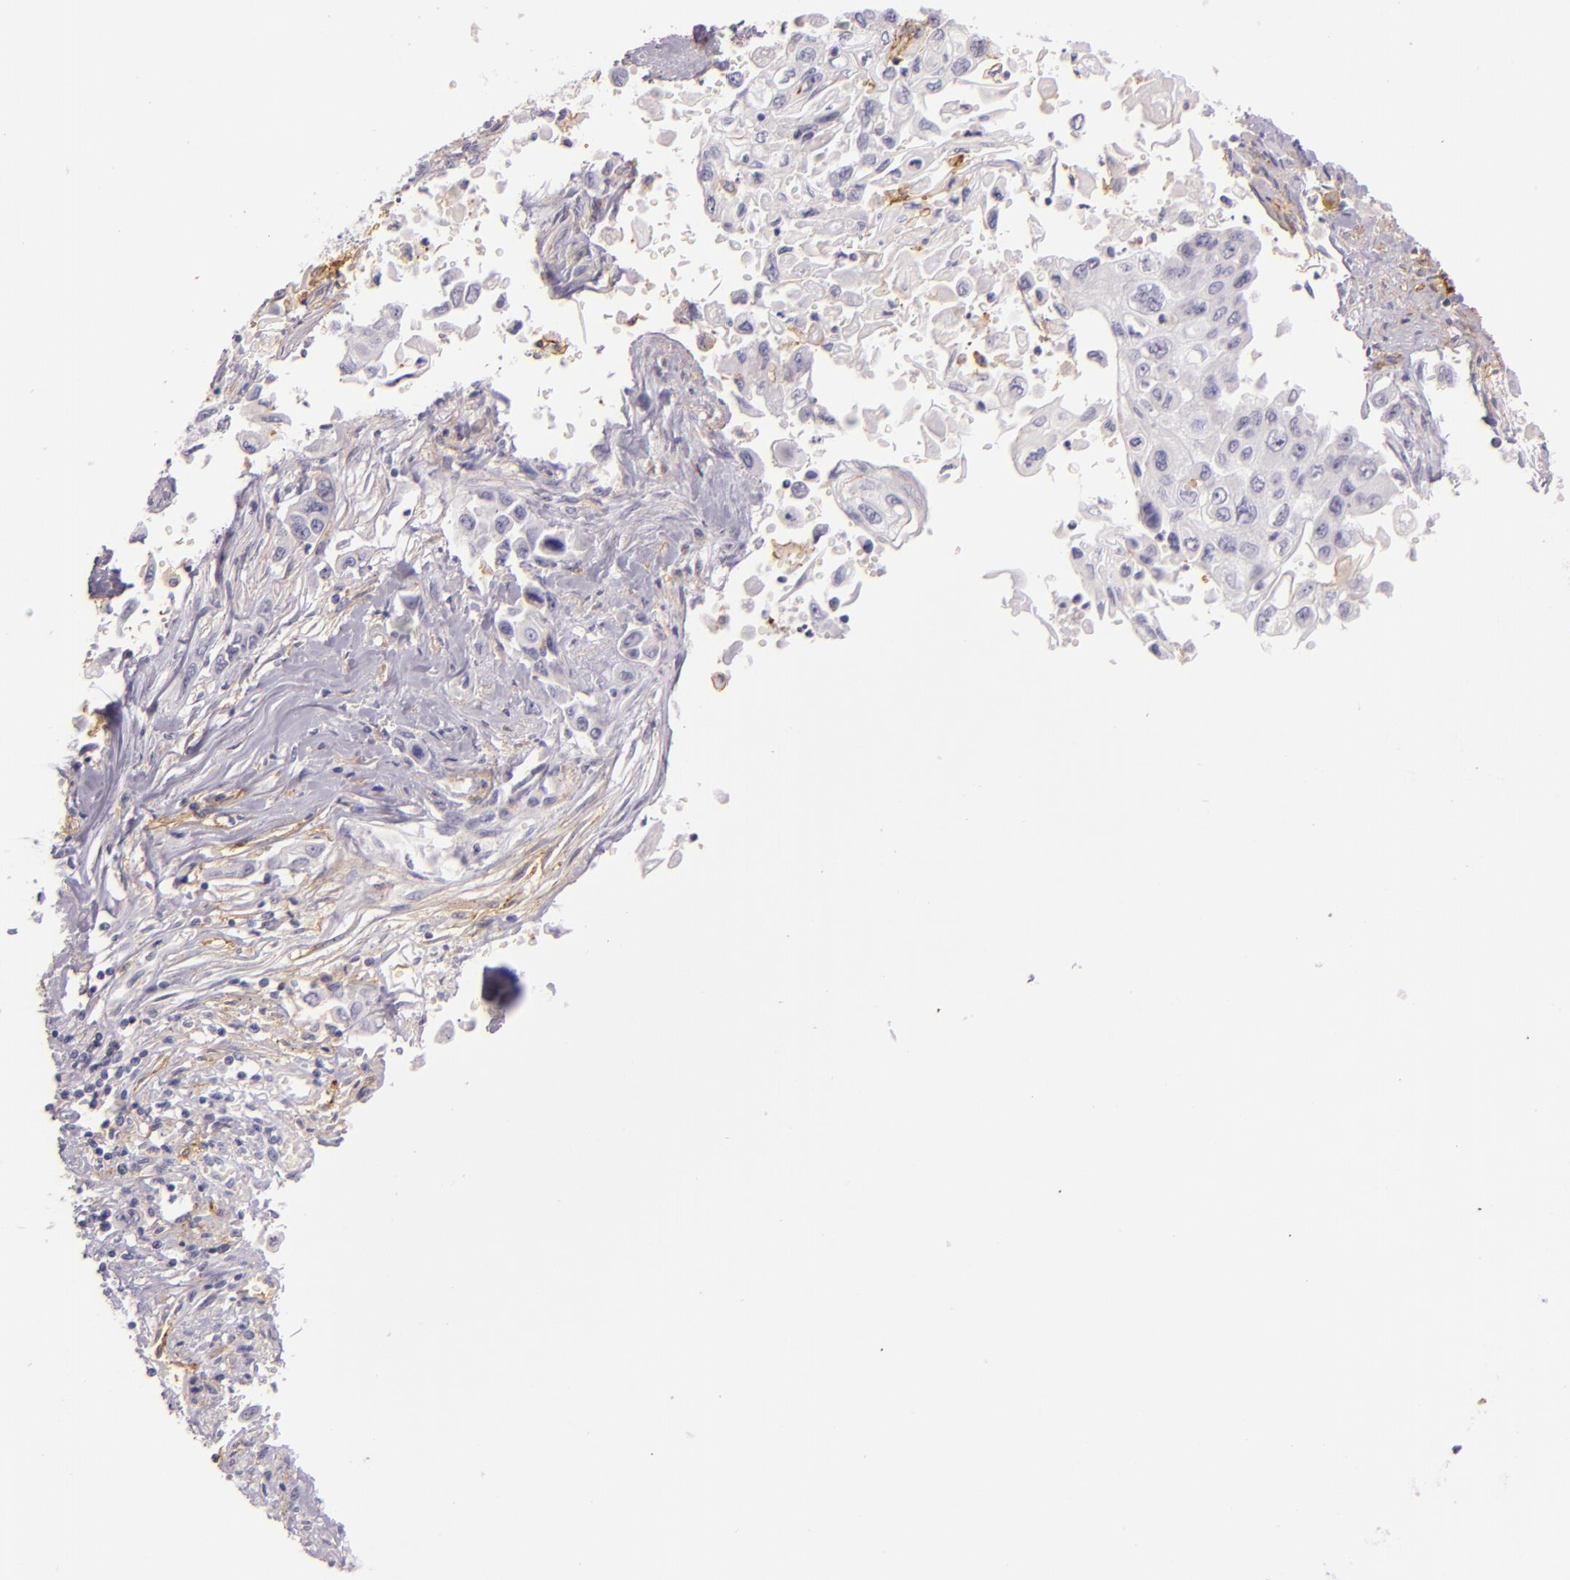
{"staining": {"intensity": "negative", "quantity": "none", "location": "none"}, "tissue": "pancreatic cancer", "cell_type": "Tumor cells", "image_type": "cancer", "snomed": [{"axis": "morphology", "description": "Adenocarcinoma, NOS"}, {"axis": "topography", "description": "Pancreas"}], "caption": "Pancreatic adenocarcinoma stained for a protein using immunohistochemistry (IHC) exhibits no positivity tumor cells.", "gene": "ICAM1", "patient": {"sex": "male", "age": 70}}